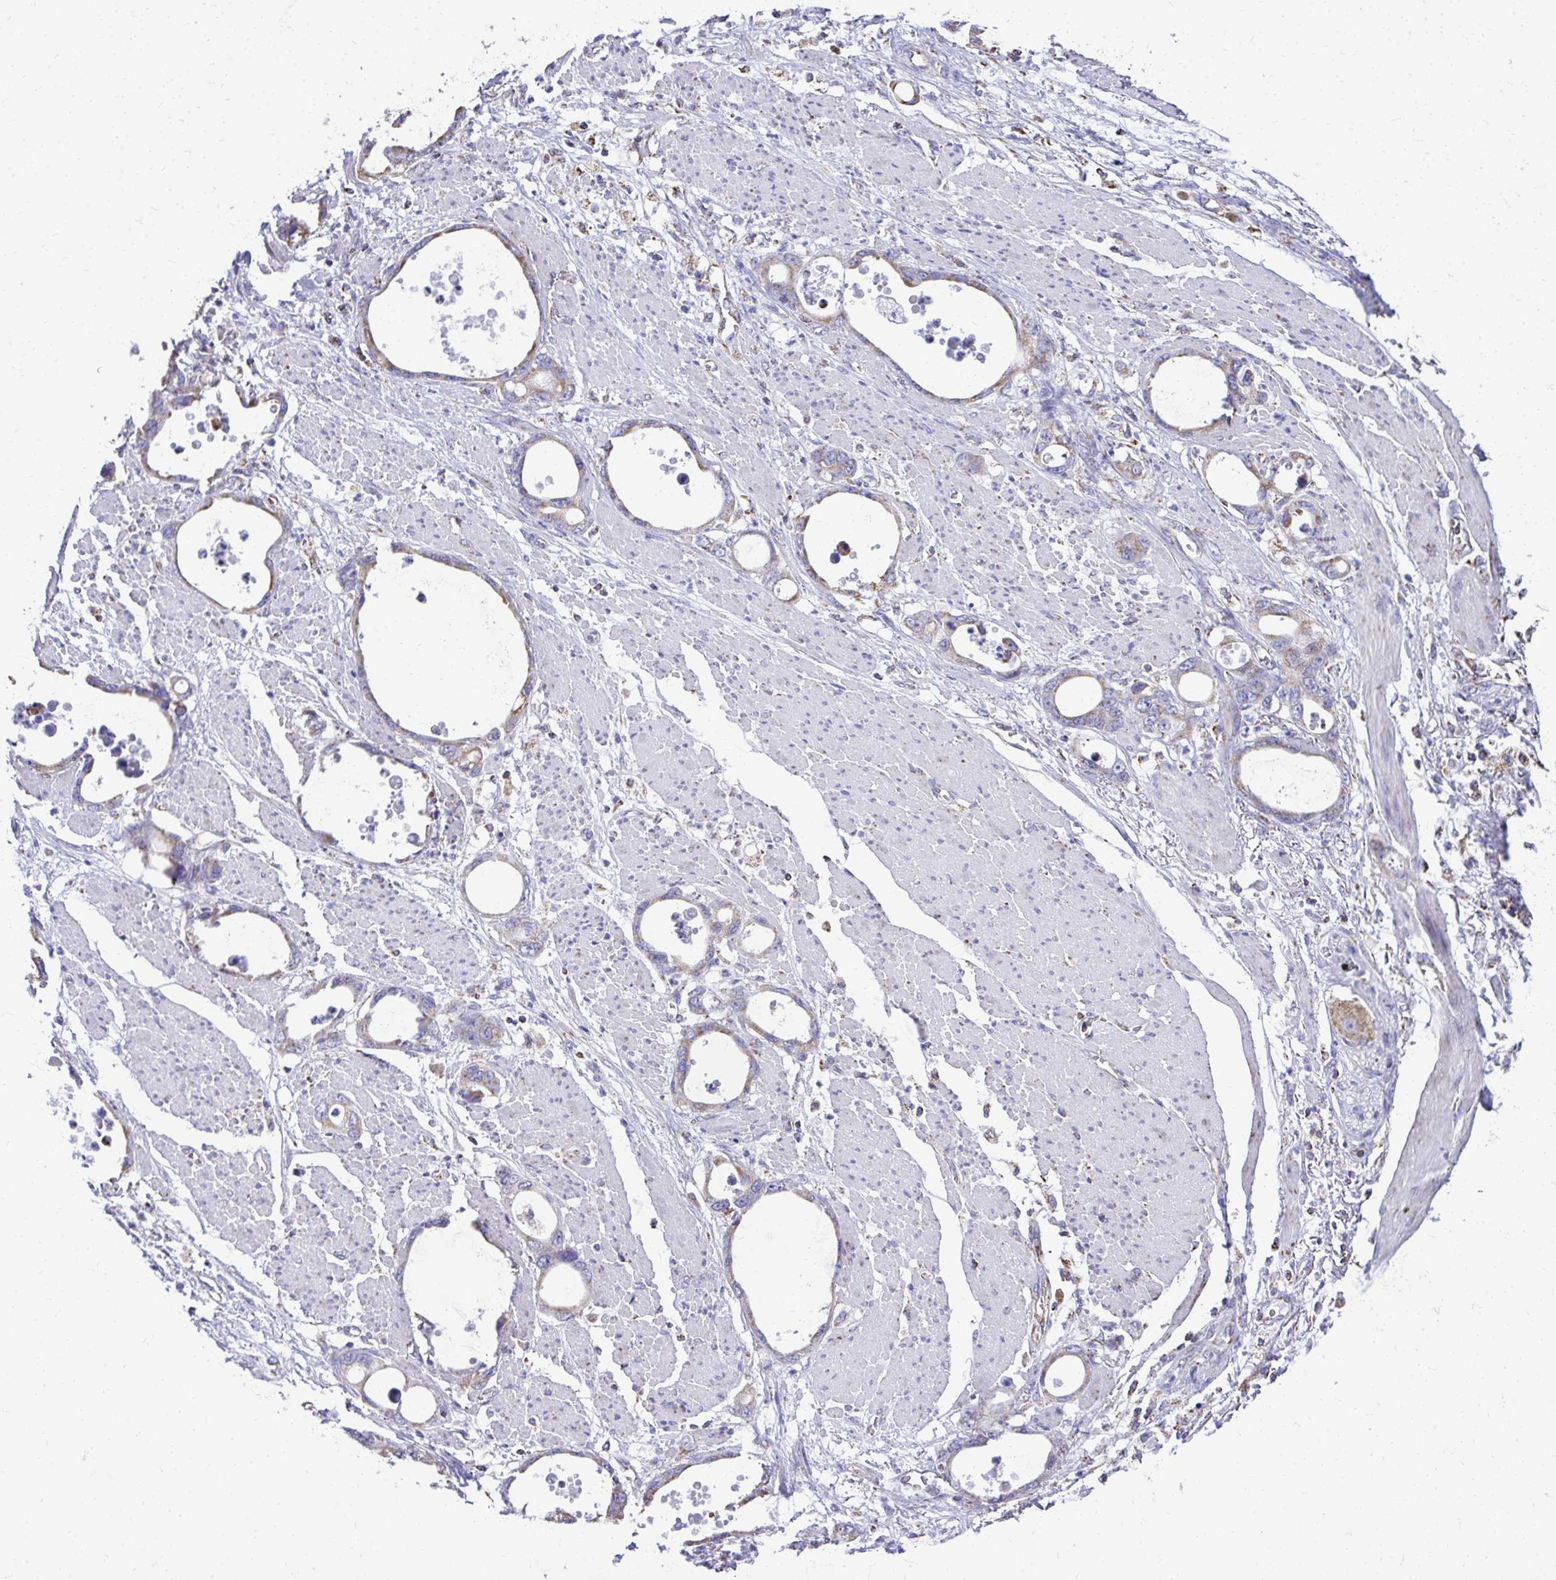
{"staining": {"intensity": "weak", "quantity": "25%-75%", "location": "cytoplasmic/membranous"}, "tissue": "stomach cancer", "cell_type": "Tumor cells", "image_type": "cancer", "snomed": [{"axis": "morphology", "description": "Adenocarcinoma, NOS"}, {"axis": "topography", "description": "Stomach, upper"}], "caption": "Brown immunohistochemical staining in adenocarcinoma (stomach) demonstrates weak cytoplasmic/membranous positivity in about 25%-75% of tumor cells.", "gene": "MPZL2", "patient": {"sex": "male", "age": 74}}